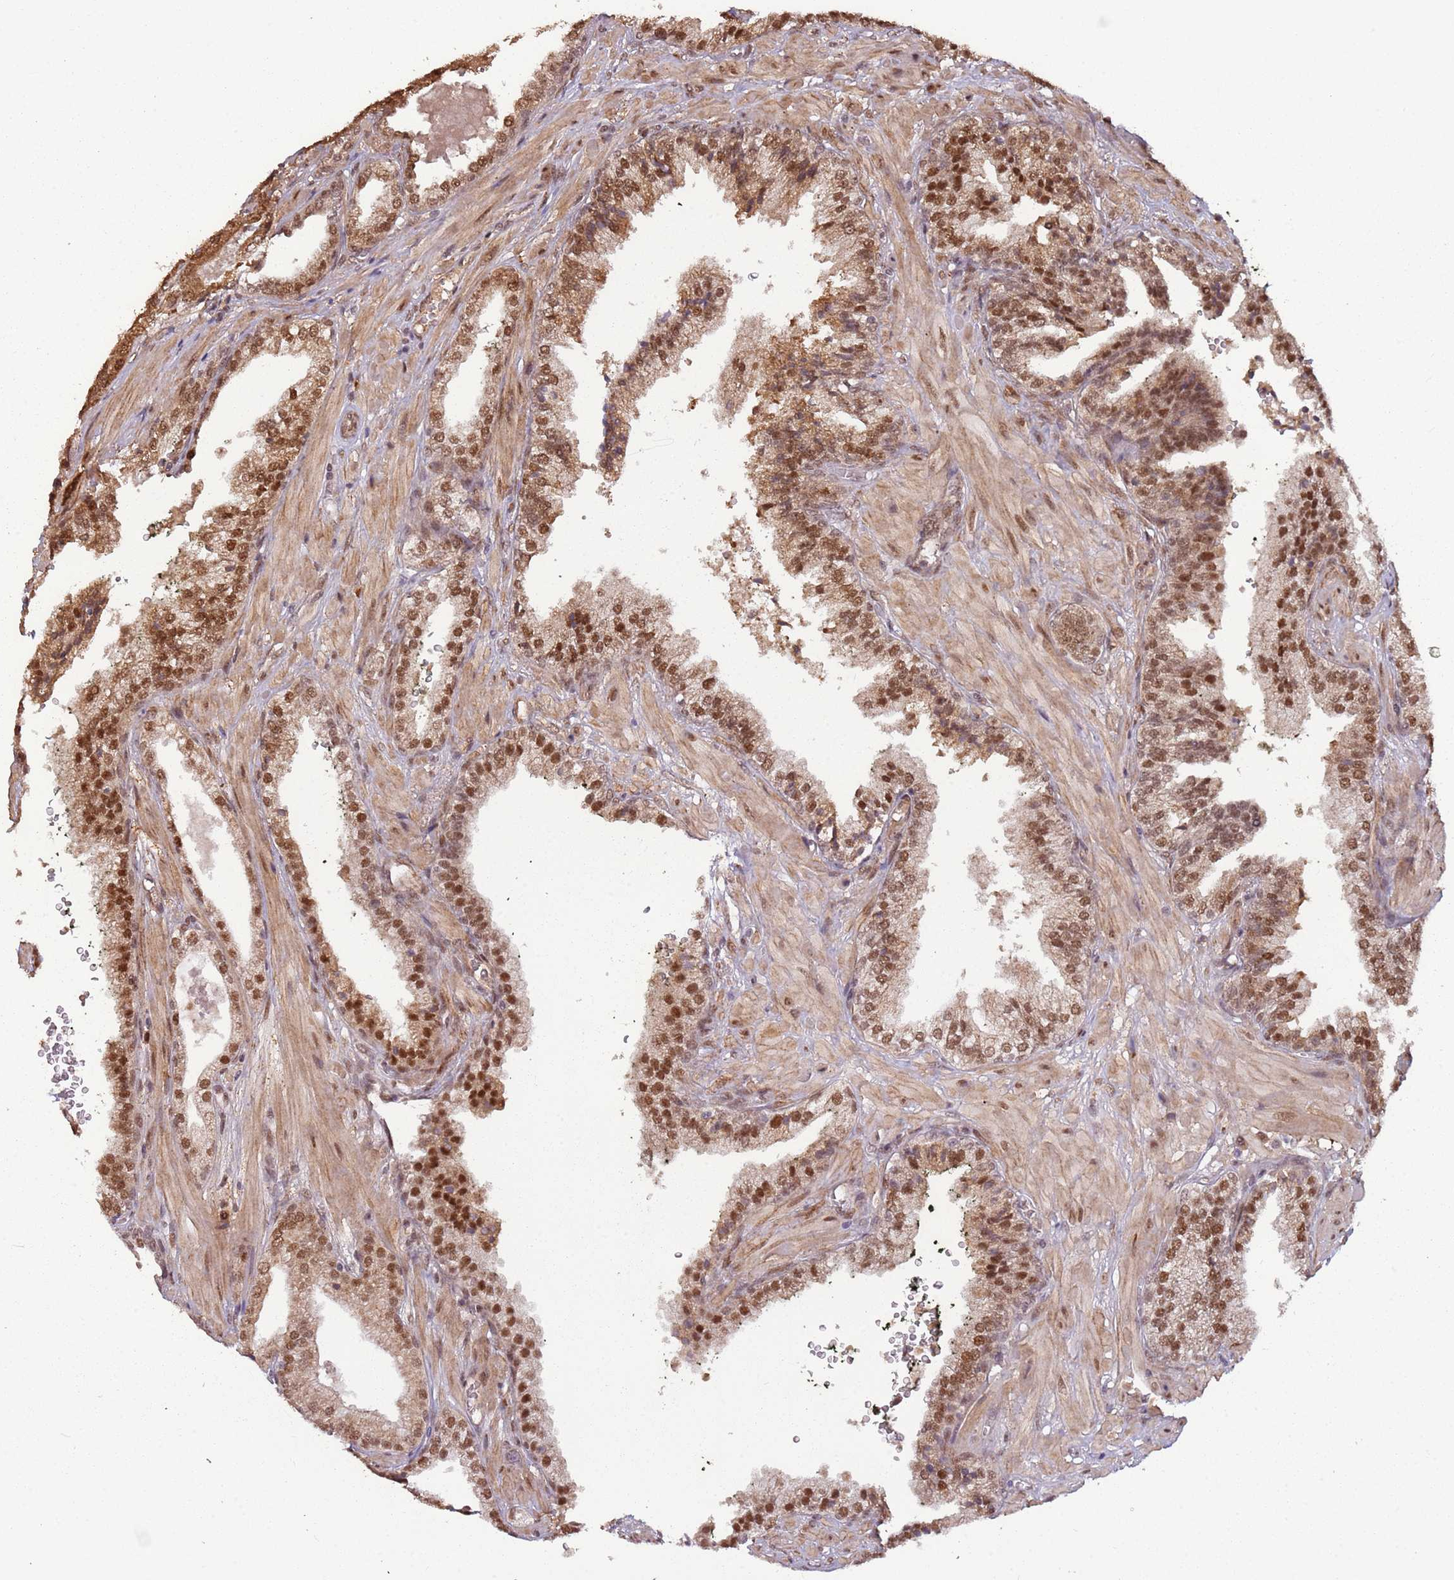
{"staining": {"intensity": "moderate", "quantity": ">75%", "location": "nuclear"}, "tissue": "prostate cancer", "cell_type": "Tumor cells", "image_type": "cancer", "snomed": [{"axis": "morphology", "description": "Adenocarcinoma, High grade"}, {"axis": "topography", "description": "Prostate"}], "caption": "Immunohistochemistry micrograph of human prostate adenocarcinoma (high-grade) stained for a protein (brown), which displays medium levels of moderate nuclear staining in about >75% of tumor cells.", "gene": "POLR3H", "patient": {"sex": "male", "age": 71}}